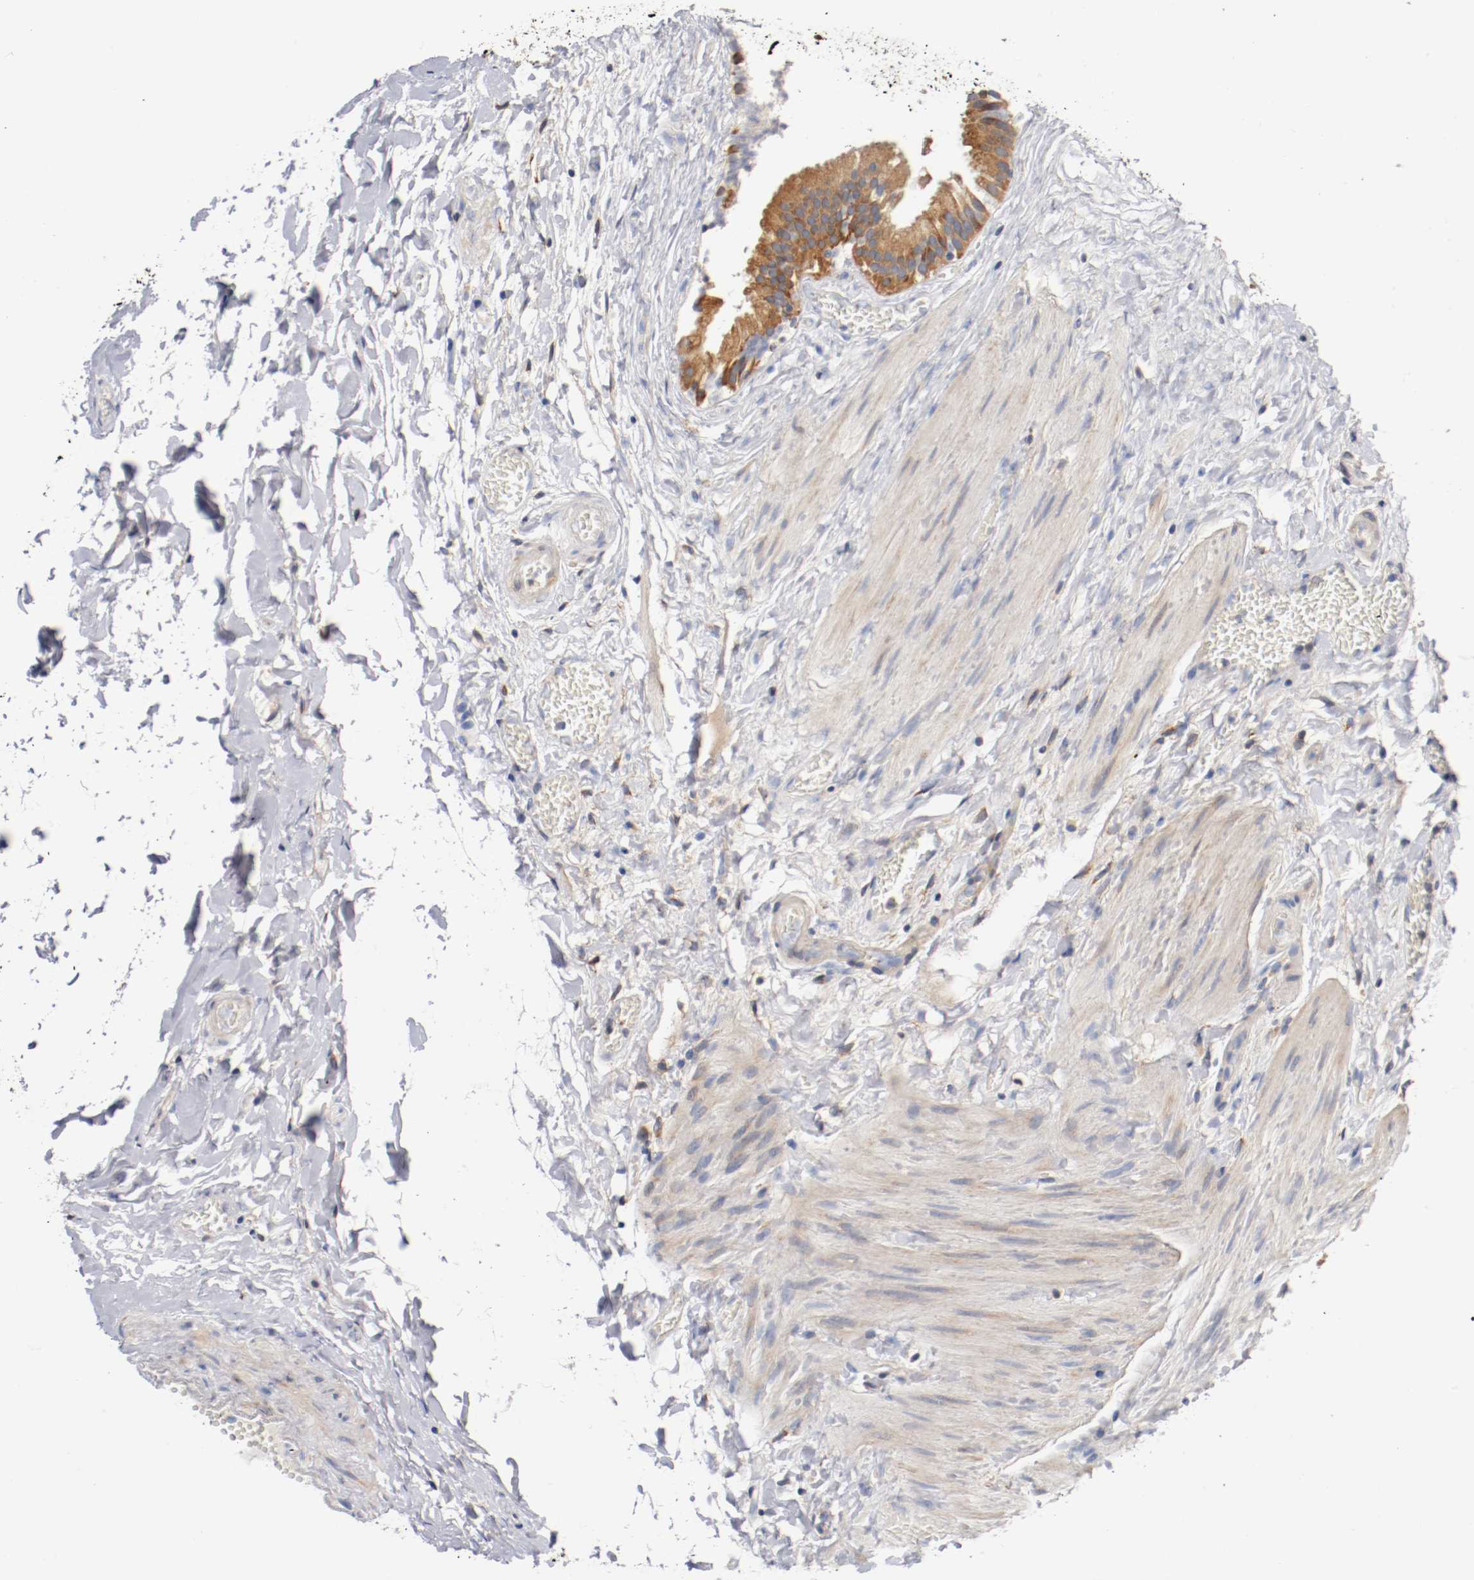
{"staining": {"intensity": "moderate", "quantity": ">75%", "location": "cytoplasmic/membranous"}, "tissue": "gallbladder", "cell_type": "Glandular cells", "image_type": "normal", "snomed": [{"axis": "morphology", "description": "Normal tissue, NOS"}, {"axis": "topography", "description": "Gallbladder"}], "caption": "Immunohistochemical staining of benign gallbladder demonstrates >75% levels of moderate cytoplasmic/membranous protein staining in about >75% of glandular cells. (Brightfield microscopy of DAB IHC at high magnification).", "gene": "TNFSF12", "patient": {"sex": "female", "age": 63}}